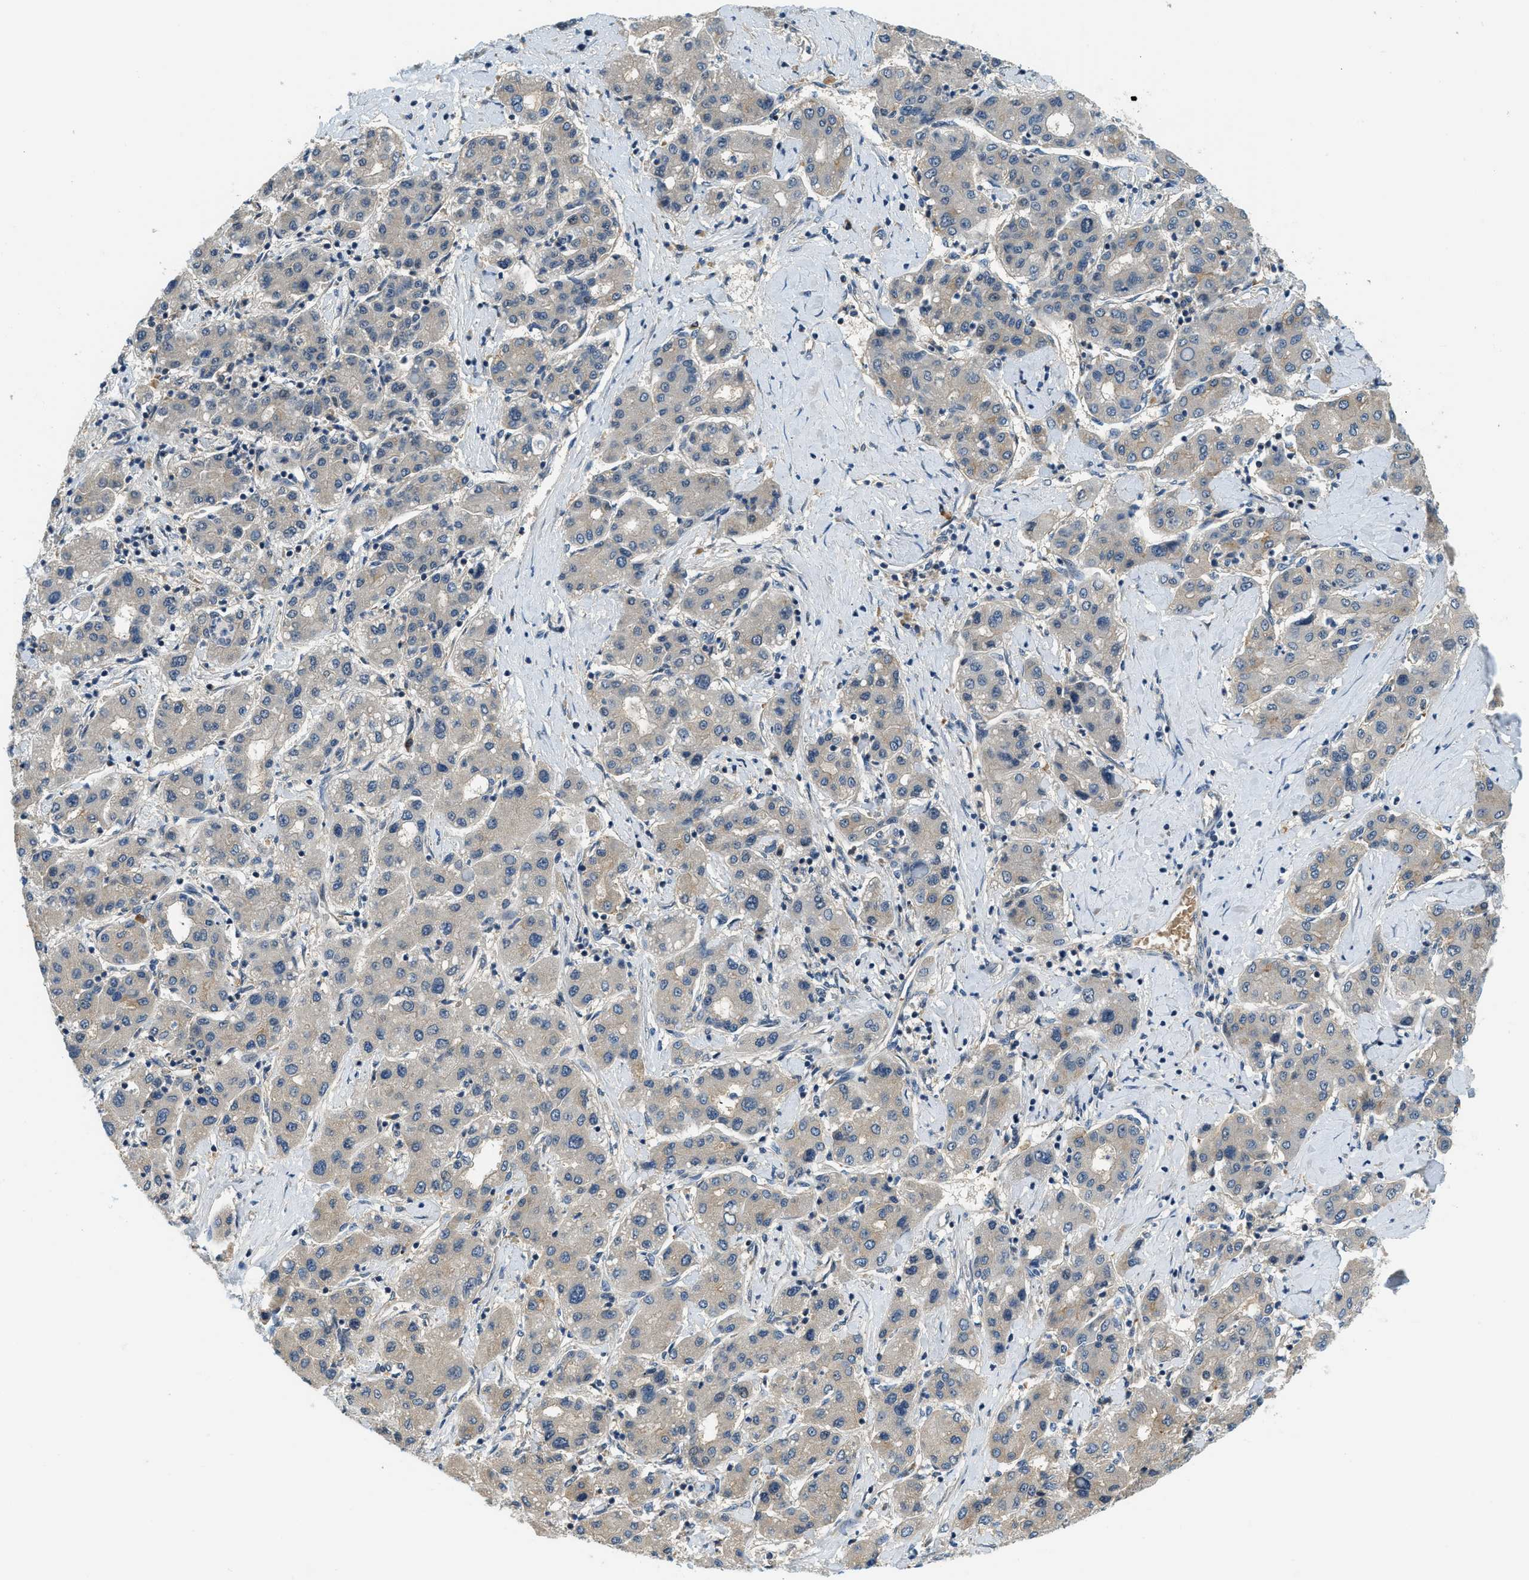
{"staining": {"intensity": "weak", "quantity": "<25%", "location": "cytoplasmic/membranous"}, "tissue": "liver cancer", "cell_type": "Tumor cells", "image_type": "cancer", "snomed": [{"axis": "morphology", "description": "Carcinoma, Hepatocellular, NOS"}, {"axis": "topography", "description": "Liver"}], "caption": "Immunohistochemistry (IHC) of human liver hepatocellular carcinoma exhibits no staining in tumor cells.", "gene": "KCNK1", "patient": {"sex": "male", "age": 65}}